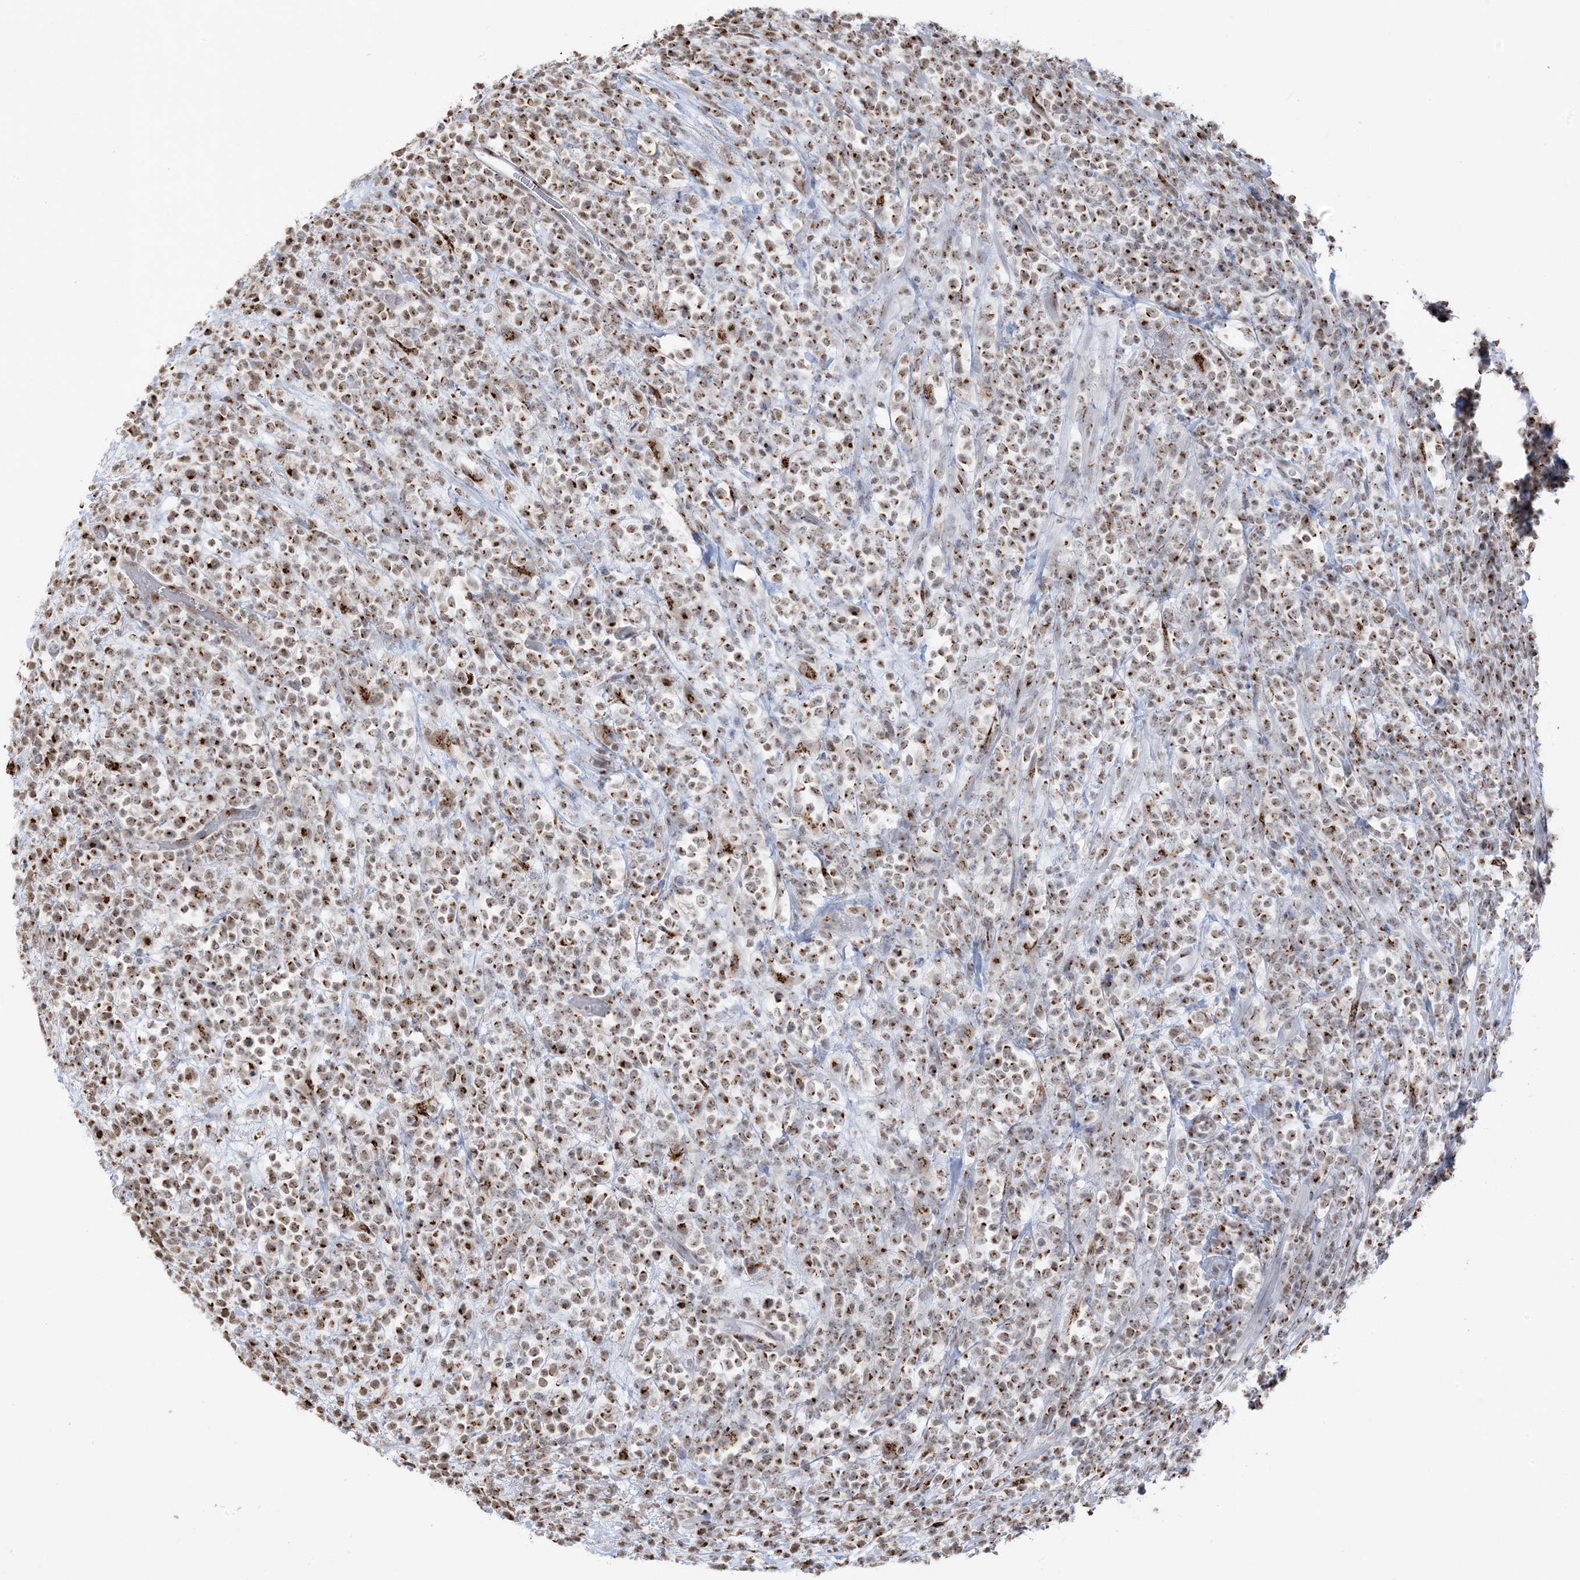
{"staining": {"intensity": "moderate", "quantity": ">75%", "location": "cytoplasmic/membranous,nuclear"}, "tissue": "lymphoma", "cell_type": "Tumor cells", "image_type": "cancer", "snomed": [{"axis": "morphology", "description": "Malignant lymphoma, non-Hodgkin's type, High grade"}, {"axis": "topography", "description": "Colon"}], "caption": "Immunohistochemistry (IHC) of human lymphoma shows medium levels of moderate cytoplasmic/membranous and nuclear positivity in about >75% of tumor cells.", "gene": "GPR107", "patient": {"sex": "female", "age": 53}}